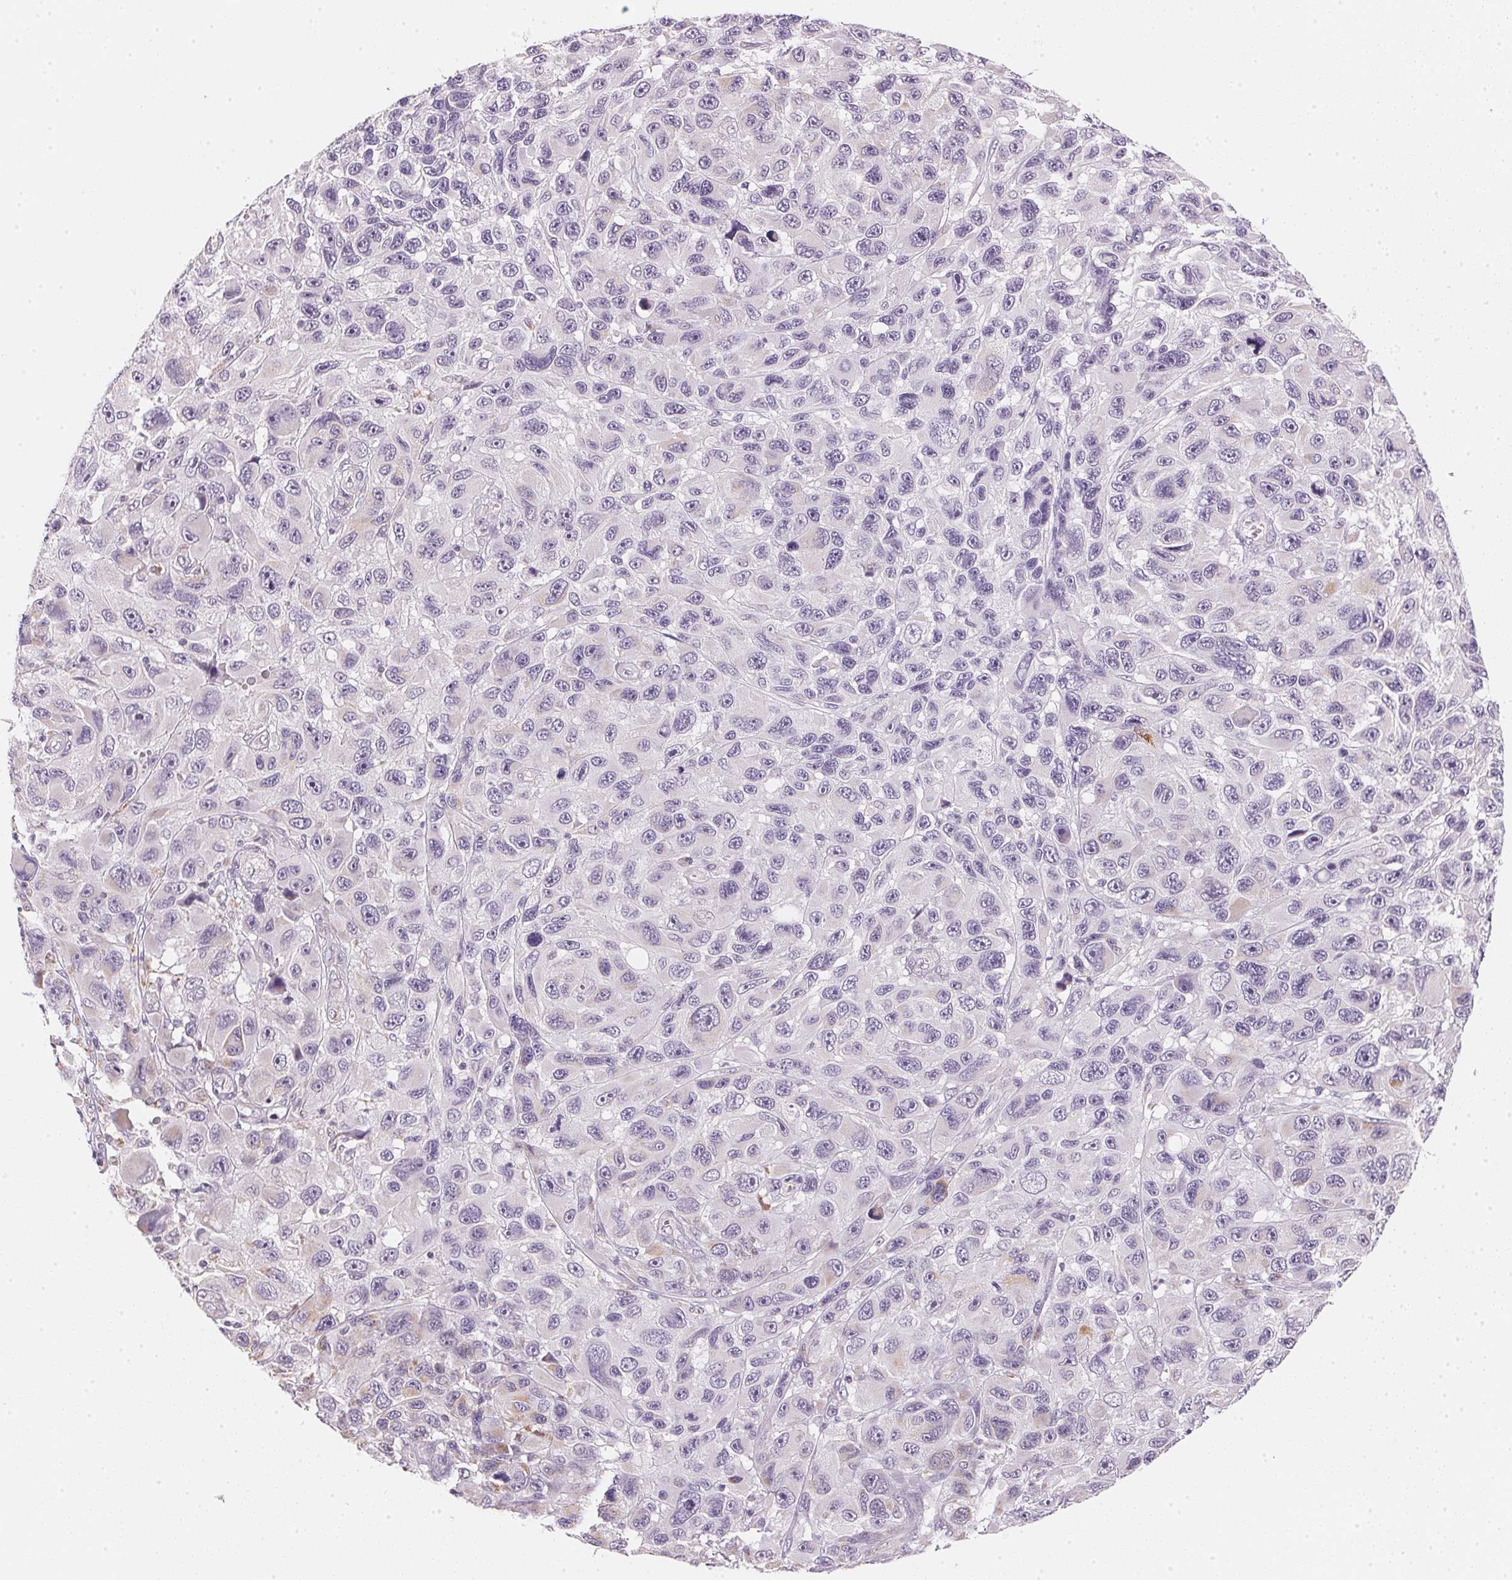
{"staining": {"intensity": "negative", "quantity": "none", "location": "none"}, "tissue": "melanoma", "cell_type": "Tumor cells", "image_type": "cancer", "snomed": [{"axis": "morphology", "description": "Malignant melanoma, NOS"}, {"axis": "topography", "description": "Skin"}], "caption": "An immunohistochemistry (IHC) histopathology image of melanoma is shown. There is no staining in tumor cells of melanoma.", "gene": "GIPC2", "patient": {"sex": "male", "age": 53}}